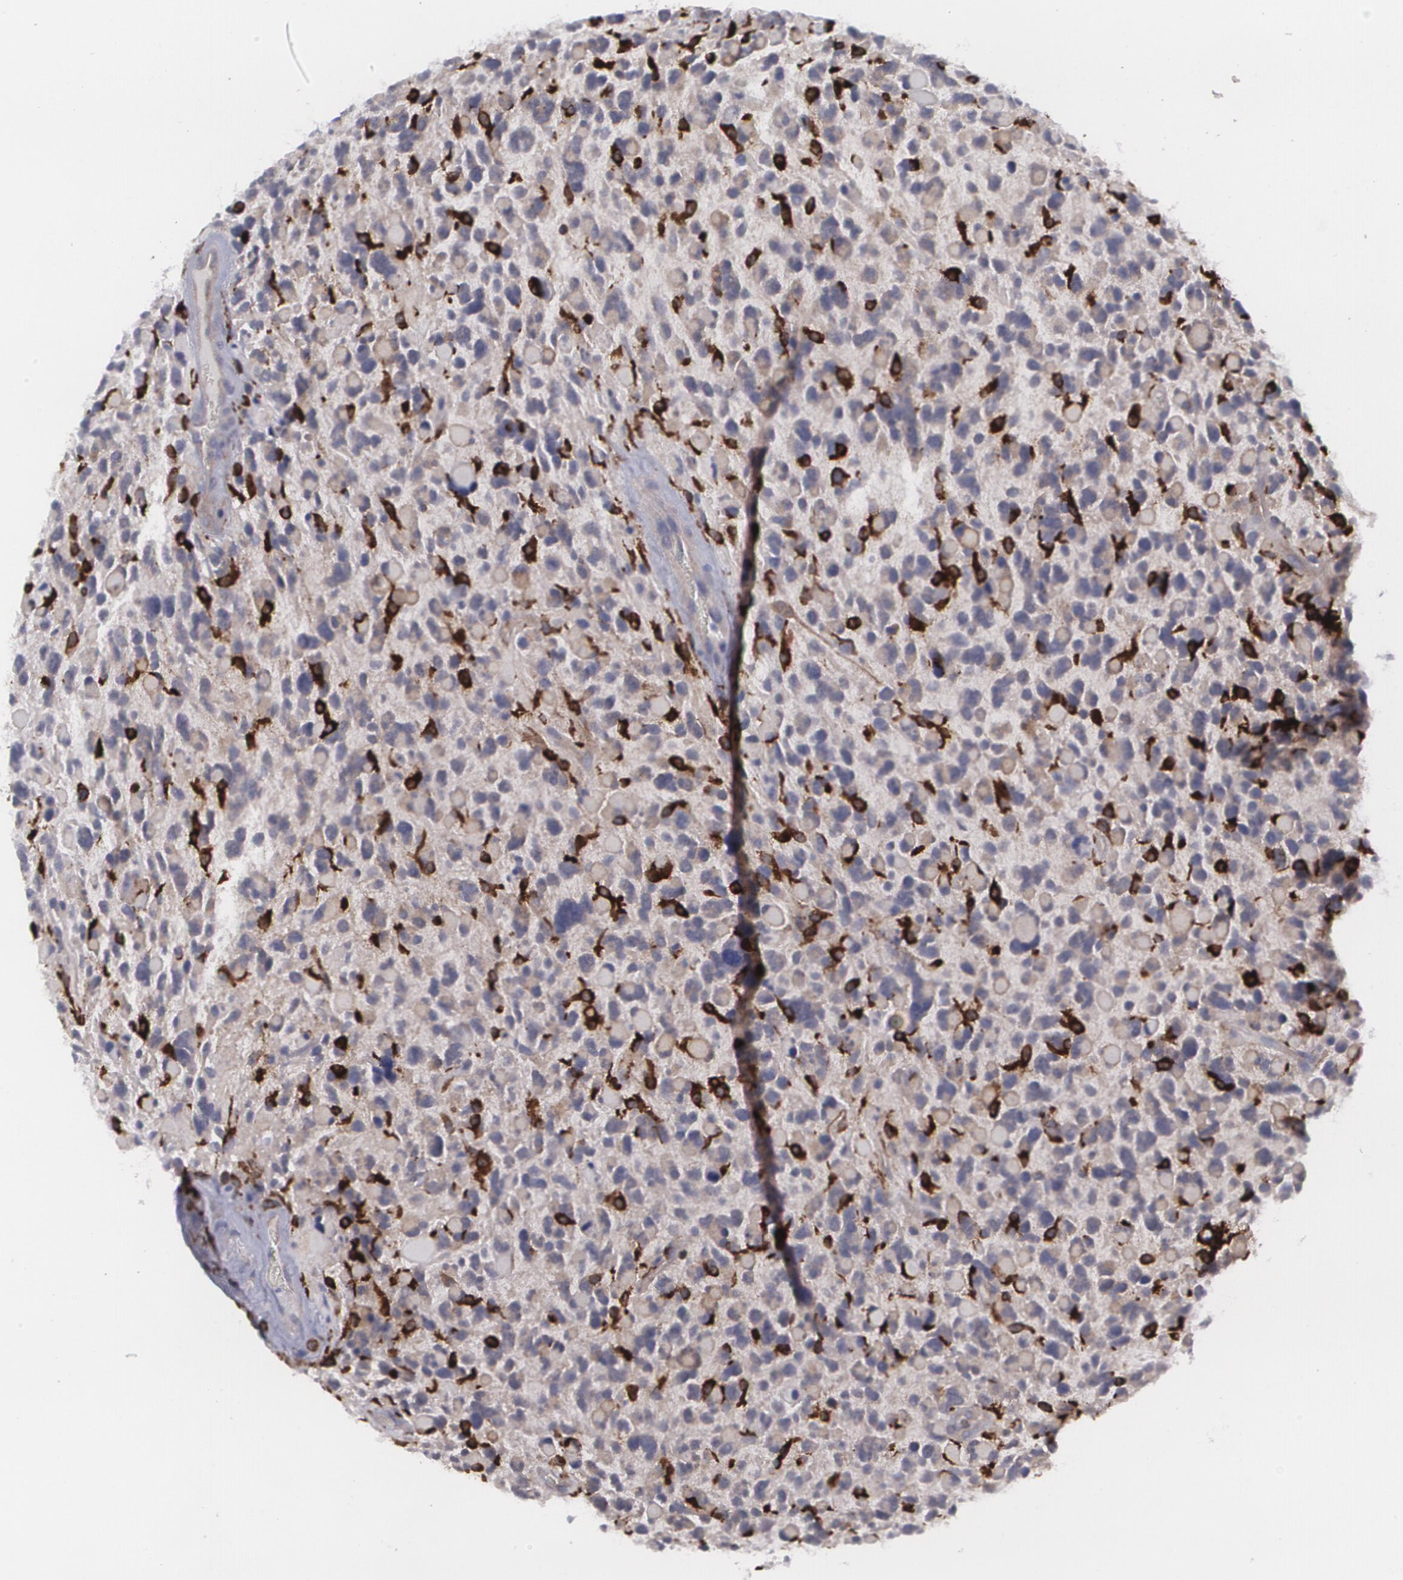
{"staining": {"intensity": "strong", "quantity": "25%-75%", "location": "cytoplasmic/membranous"}, "tissue": "glioma", "cell_type": "Tumor cells", "image_type": "cancer", "snomed": [{"axis": "morphology", "description": "Glioma, malignant, High grade"}, {"axis": "topography", "description": "Brain"}], "caption": "Glioma stained for a protein reveals strong cytoplasmic/membranous positivity in tumor cells. (Brightfield microscopy of DAB IHC at high magnification).", "gene": "BIN1", "patient": {"sex": "female", "age": 37}}